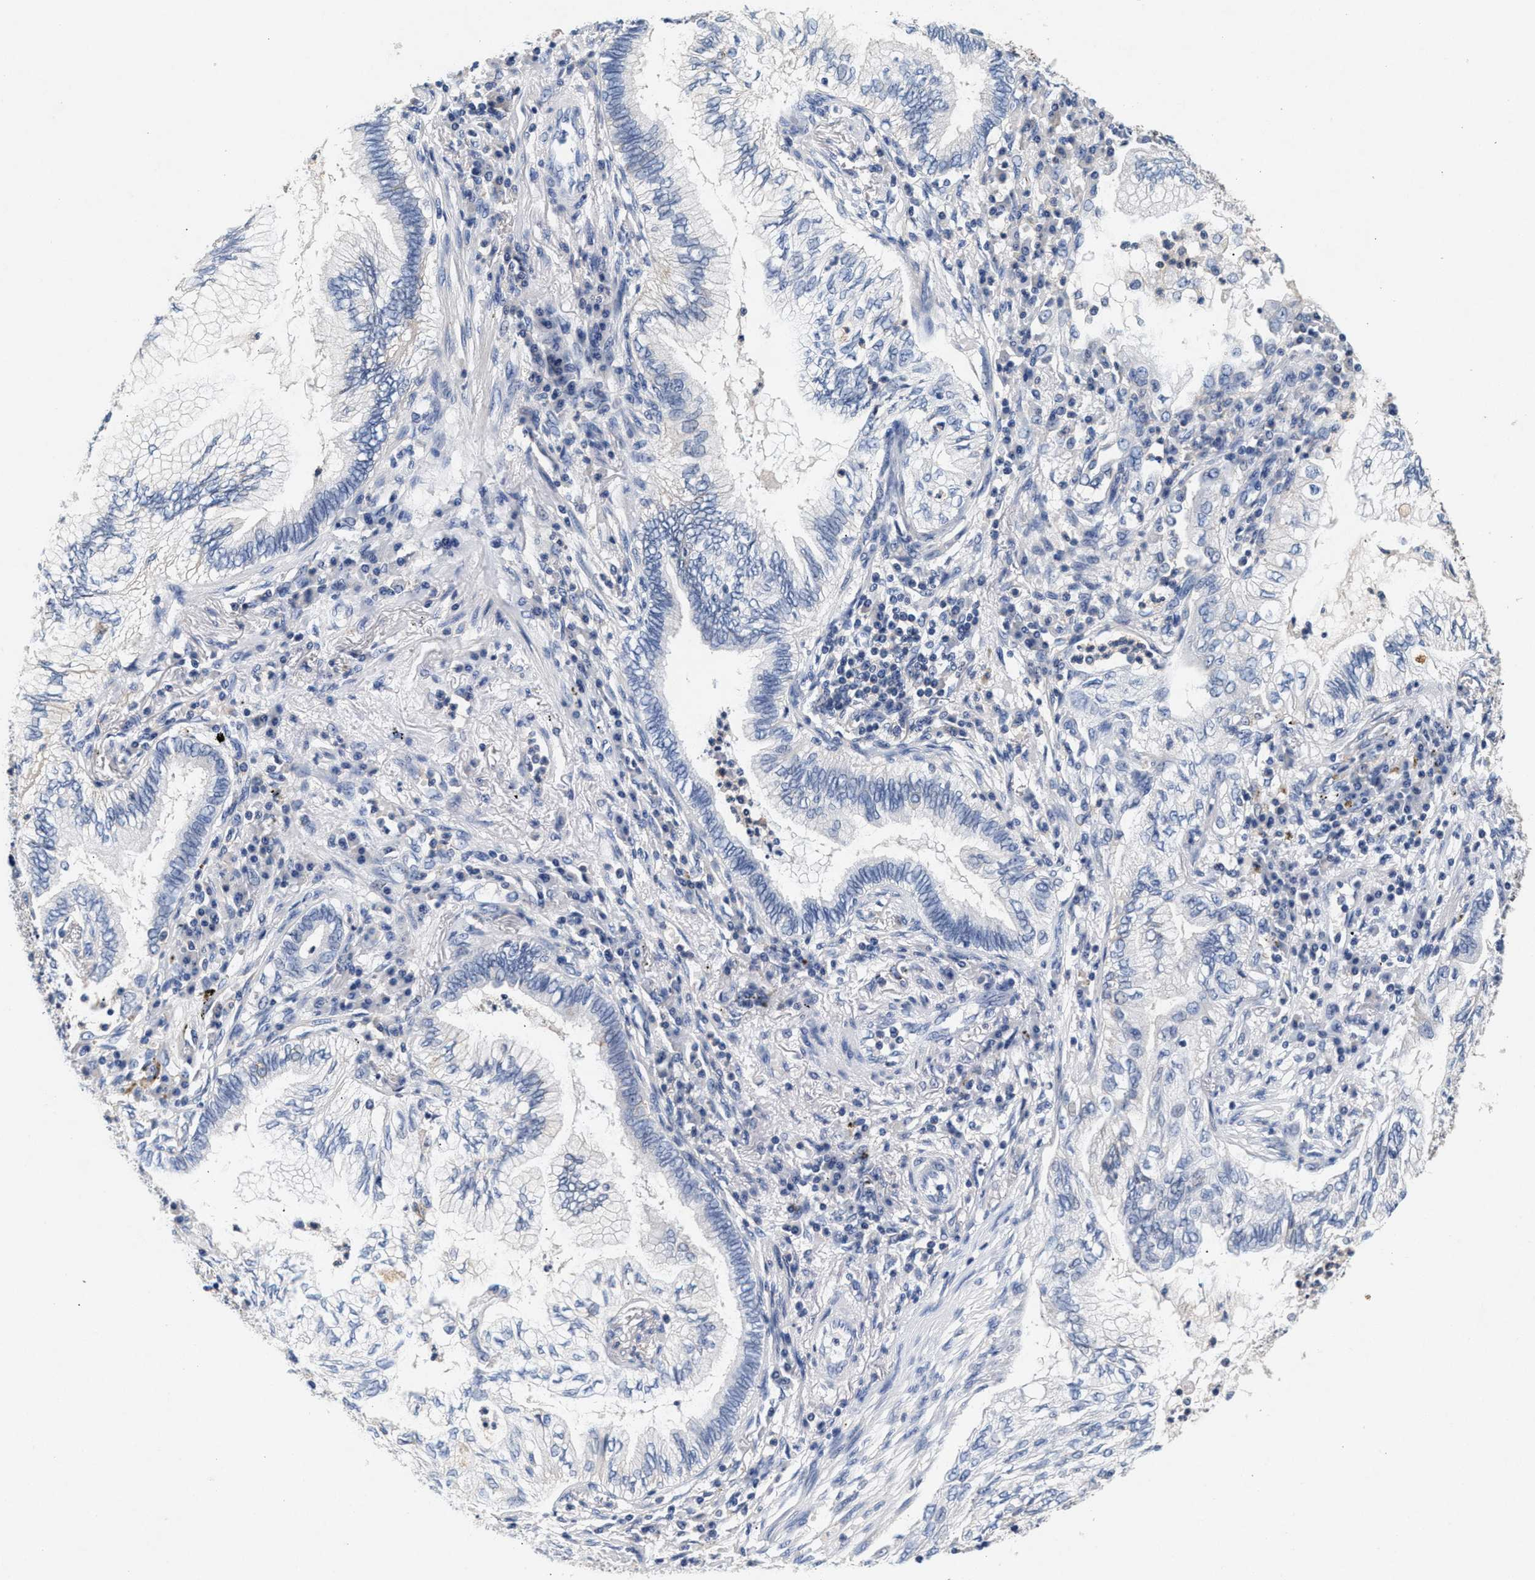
{"staining": {"intensity": "negative", "quantity": "none", "location": "none"}, "tissue": "lung cancer", "cell_type": "Tumor cells", "image_type": "cancer", "snomed": [{"axis": "morphology", "description": "Normal tissue, NOS"}, {"axis": "morphology", "description": "Adenocarcinoma, NOS"}, {"axis": "topography", "description": "Bronchus"}, {"axis": "topography", "description": "Lung"}], "caption": "Tumor cells are negative for brown protein staining in lung cancer (adenocarcinoma). (Stains: DAB (3,3'-diaminobenzidine) immunohistochemistry (IHC) with hematoxylin counter stain, Microscopy: brightfield microscopy at high magnification).", "gene": "GNAI3", "patient": {"sex": "female", "age": 70}}